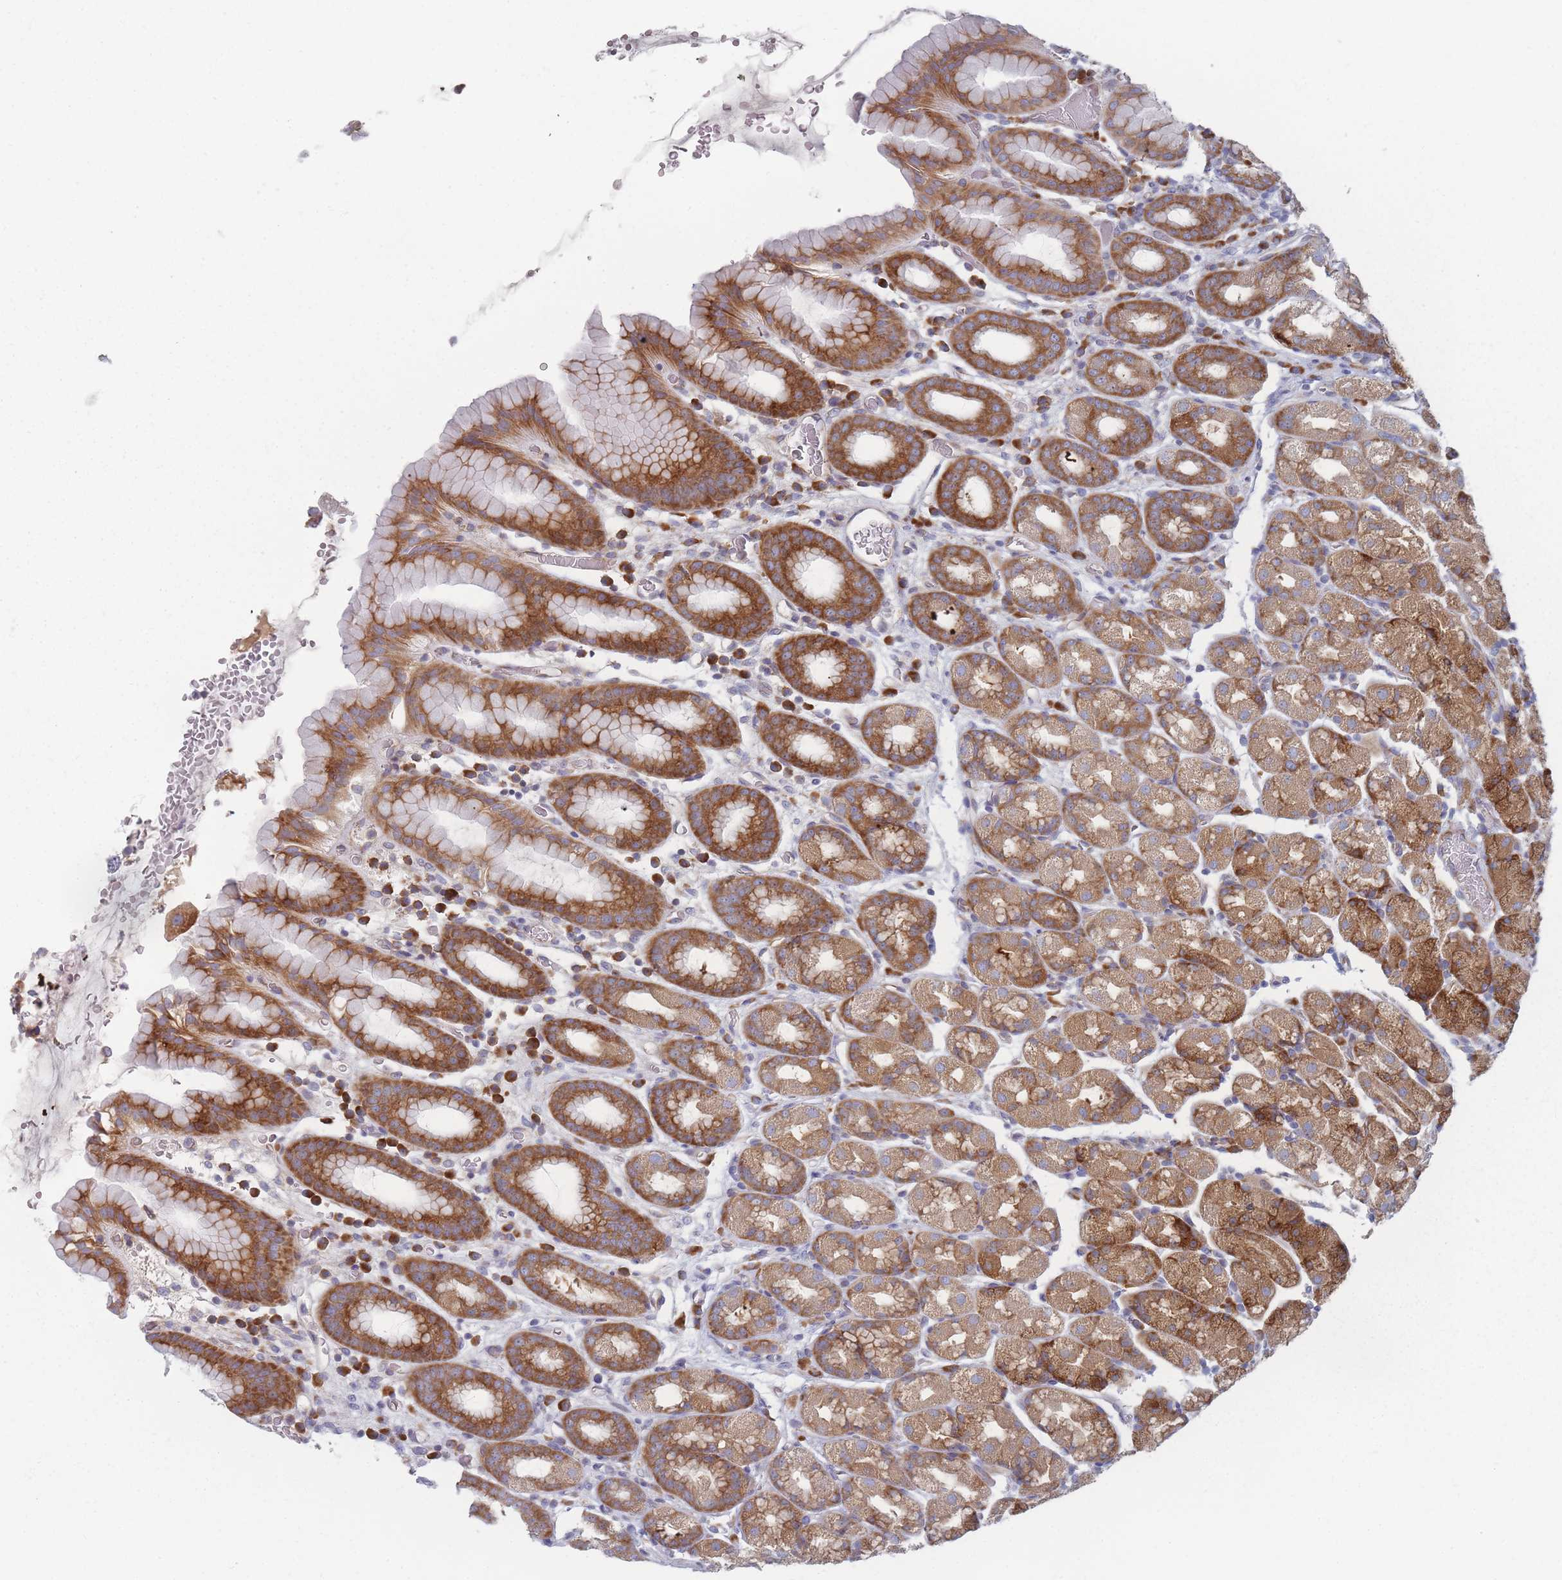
{"staining": {"intensity": "strong", "quantity": ">75%", "location": "cytoplasmic/membranous"}, "tissue": "stomach", "cell_type": "Glandular cells", "image_type": "normal", "snomed": [{"axis": "morphology", "description": "Normal tissue, NOS"}, {"axis": "topography", "description": "Stomach, upper"}, {"axis": "topography", "description": "Stomach, lower"}, {"axis": "topography", "description": "Small intestine"}], "caption": "IHC (DAB (3,3'-diaminobenzidine)) staining of normal stomach exhibits strong cytoplasmic/membranous protein expression in approximately >75% of glandular cells. (IHC, brightfield microscopy, high magnification).", "gene": "CACNG5", "patient": {"sex": "male", "age": 68}}